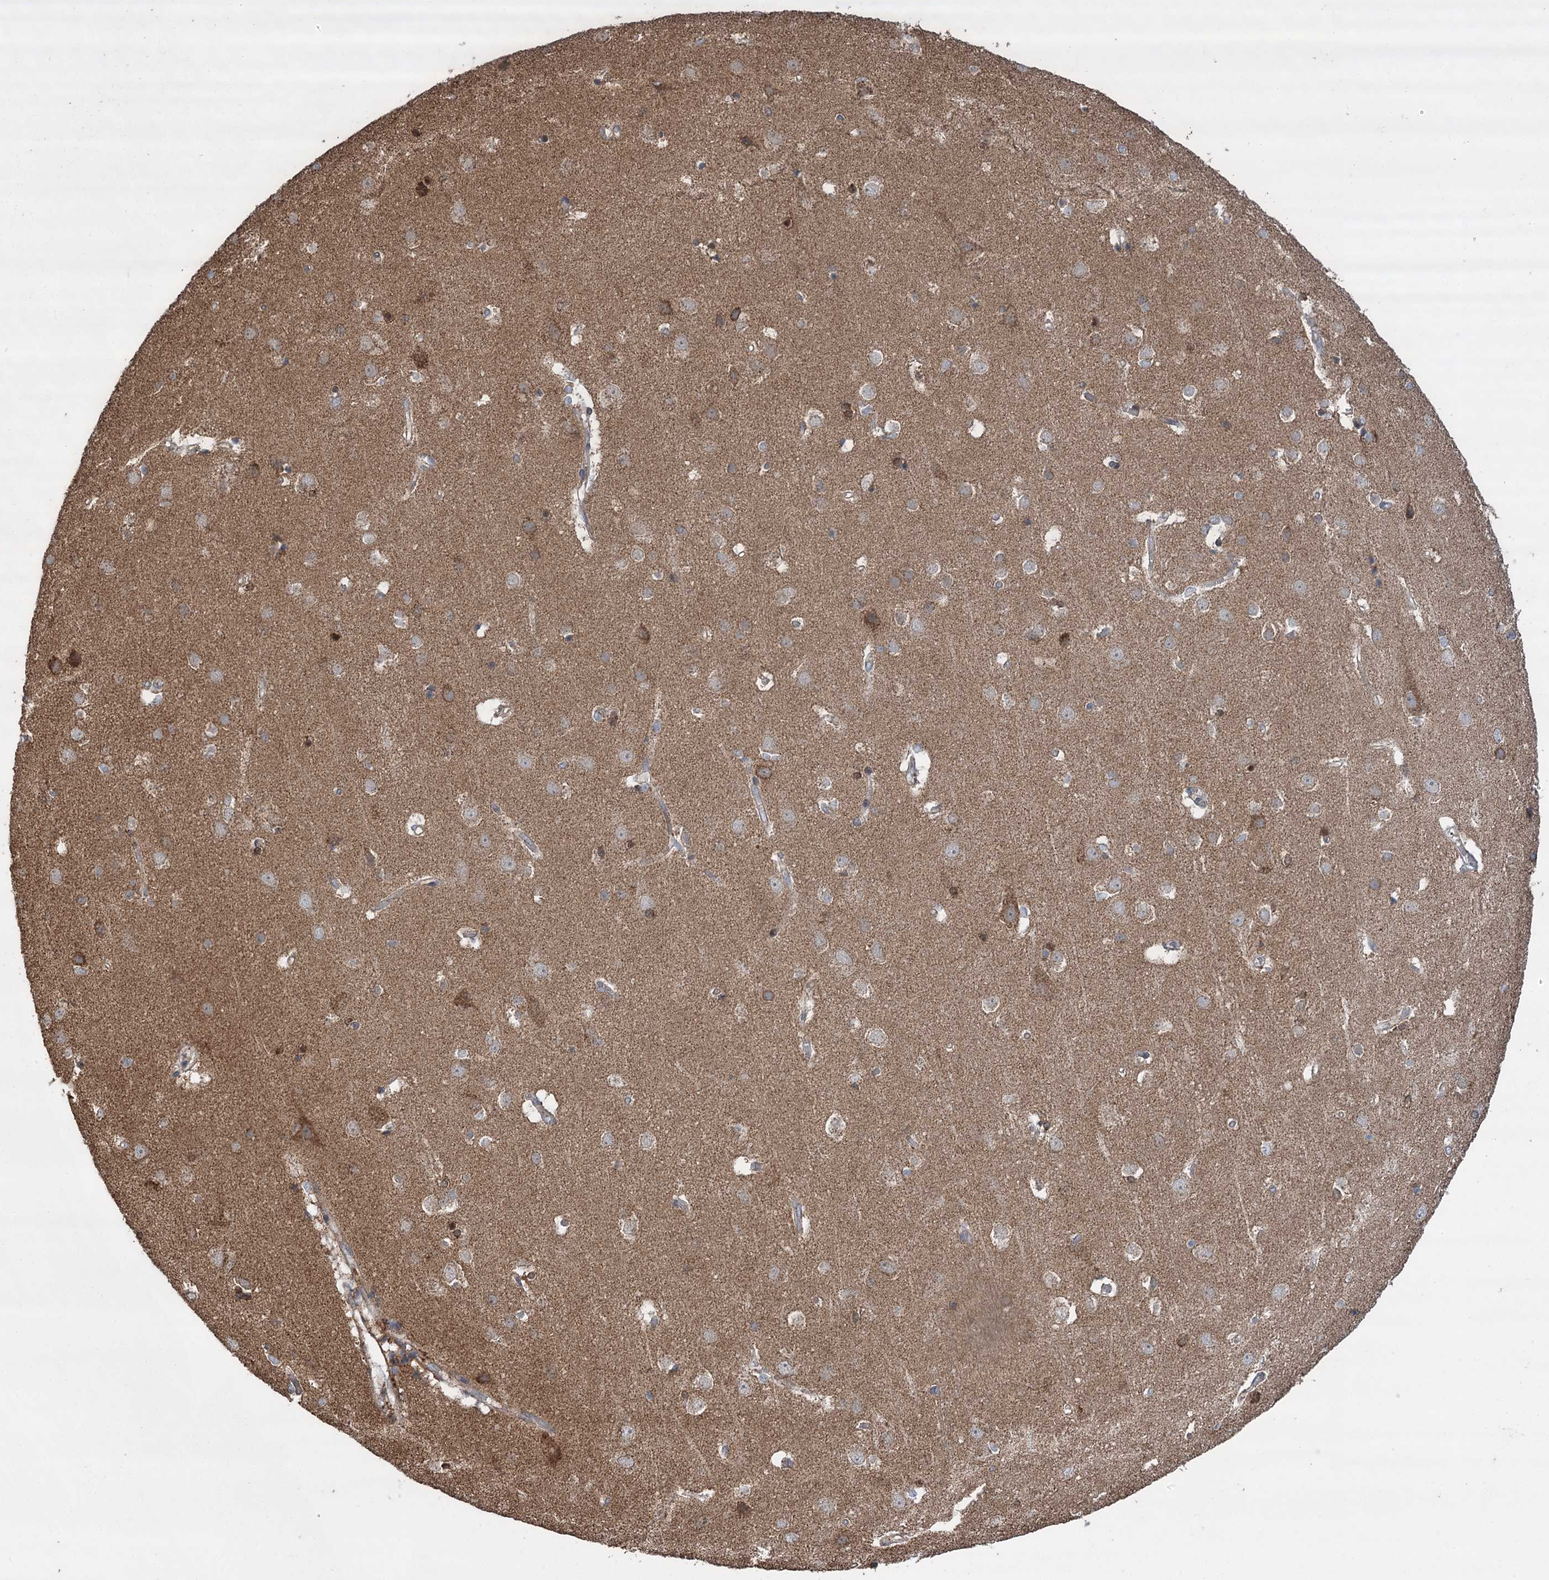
{"staining": {"intensity": "moderate", "quantity": "<25%", "location": "cytoplasmic/membranous"}, "tissue": "cerebral cortex", "cell_type": "Endothelial cells", "image_type": "normal", "snomed": [{"axis": "morphology", "description": "Normal tissue, NOS"}, {"axis": "topography", "description": "Cerebral cortex"}], "caption": "The histopathology image shows staining of benign cerebral cortex, revealing moderate cytoplasmic/membranous protein expression (brown color) within endothelial cells.", "gene": "RWDD4", "patient": {"sex": "male", "age": 54}}